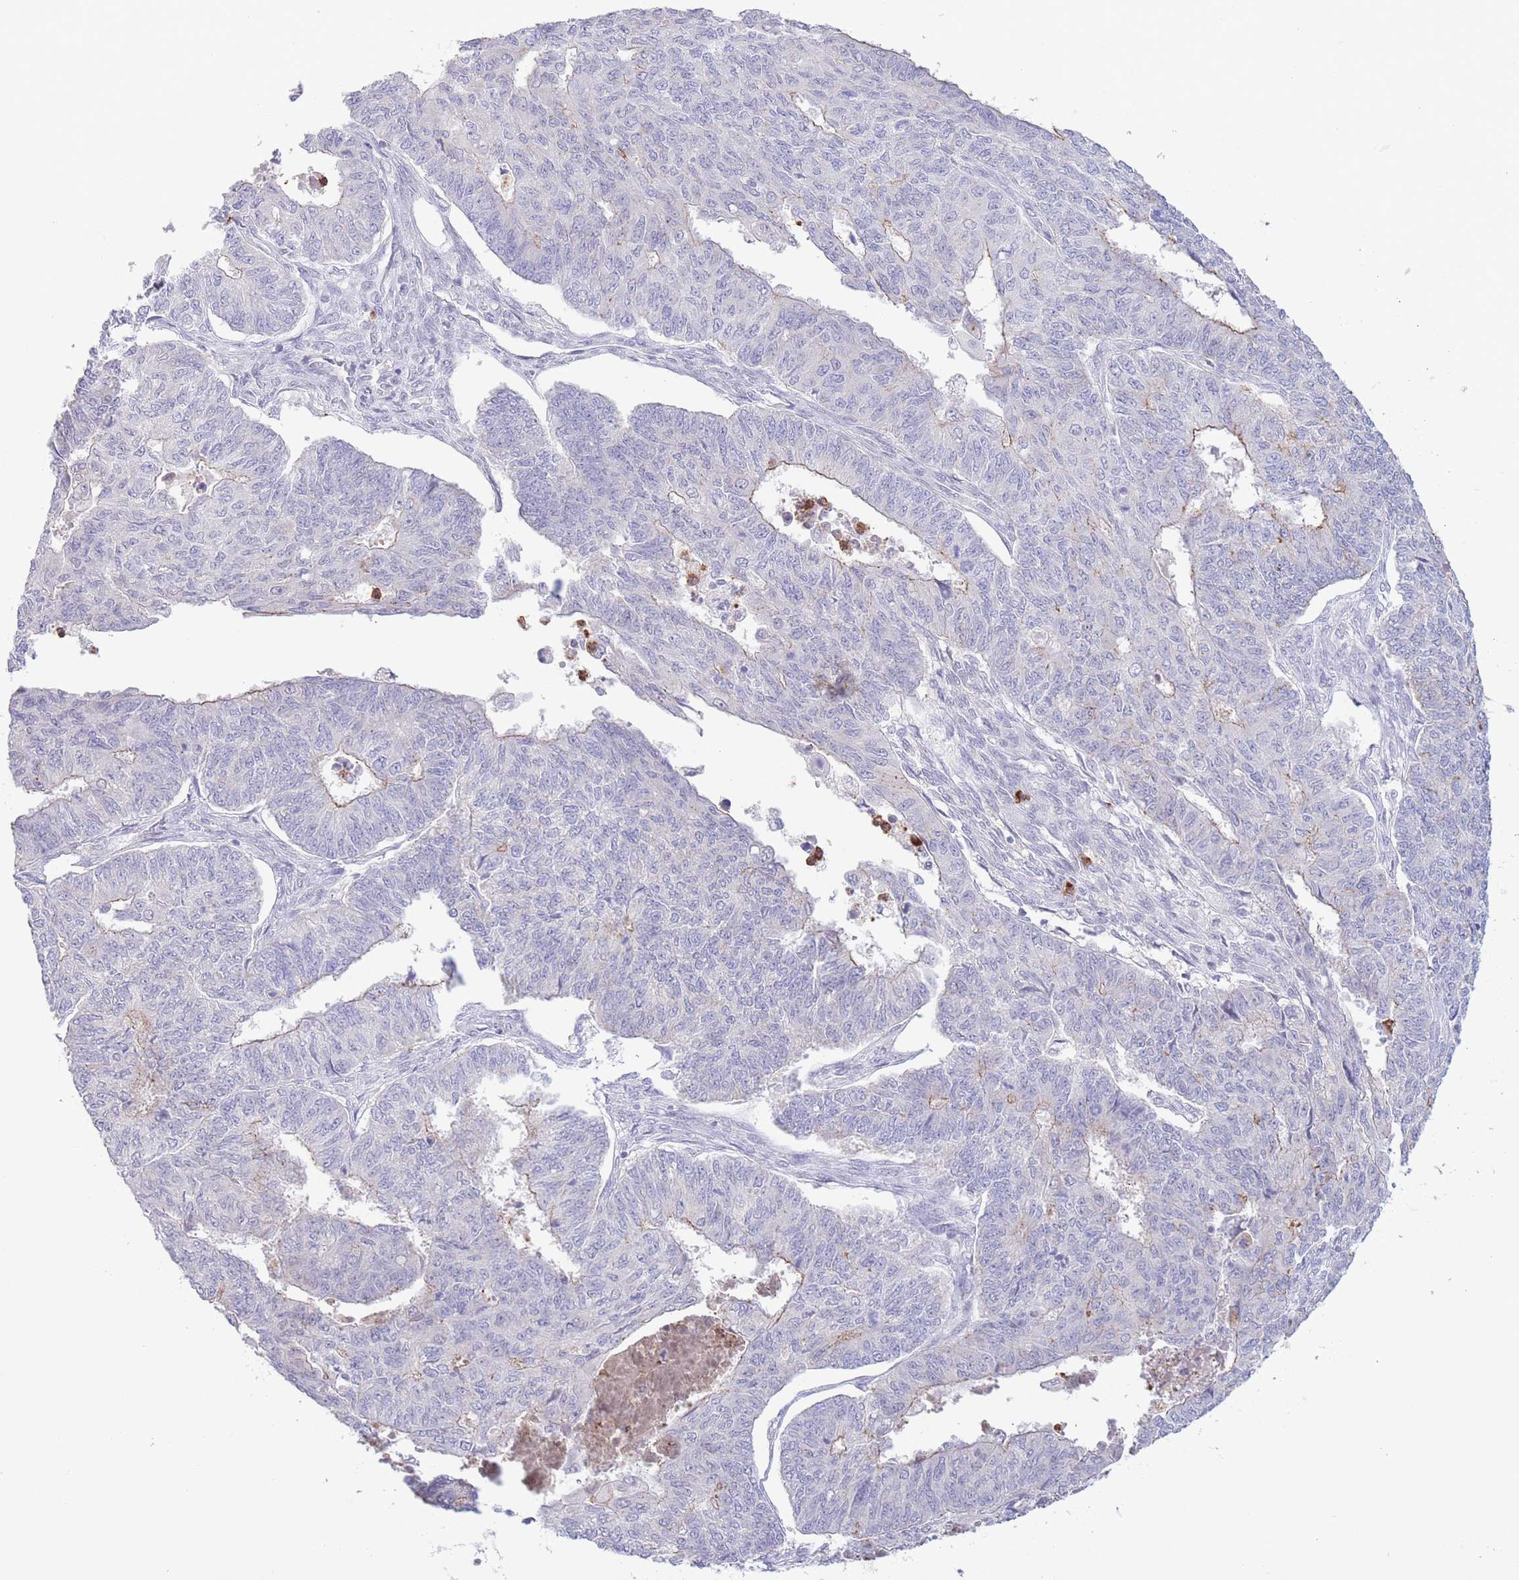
{"staining": {"intensity": "moderate", "quantity": "<25%", "location": "cytoplasmic/membranous"}, "tissue": "endometrial cancer", "cell_type": "Tumor cells", "image_type": "cancer", "snomed": [{"axis": "morphology", "description": "Adenocarcinoma, NOS"}, {"axis": "topography", "description": "Endometrium"}], "caption": "The photomicrograph exhibits a brown stain indicating the presence of a protein in the cytoplasmic/membranous of tumor cells in adenocarcinoma (endometrial).", "gene": "LCLAT1", "patient": {"sex": "female", "age": 32}}